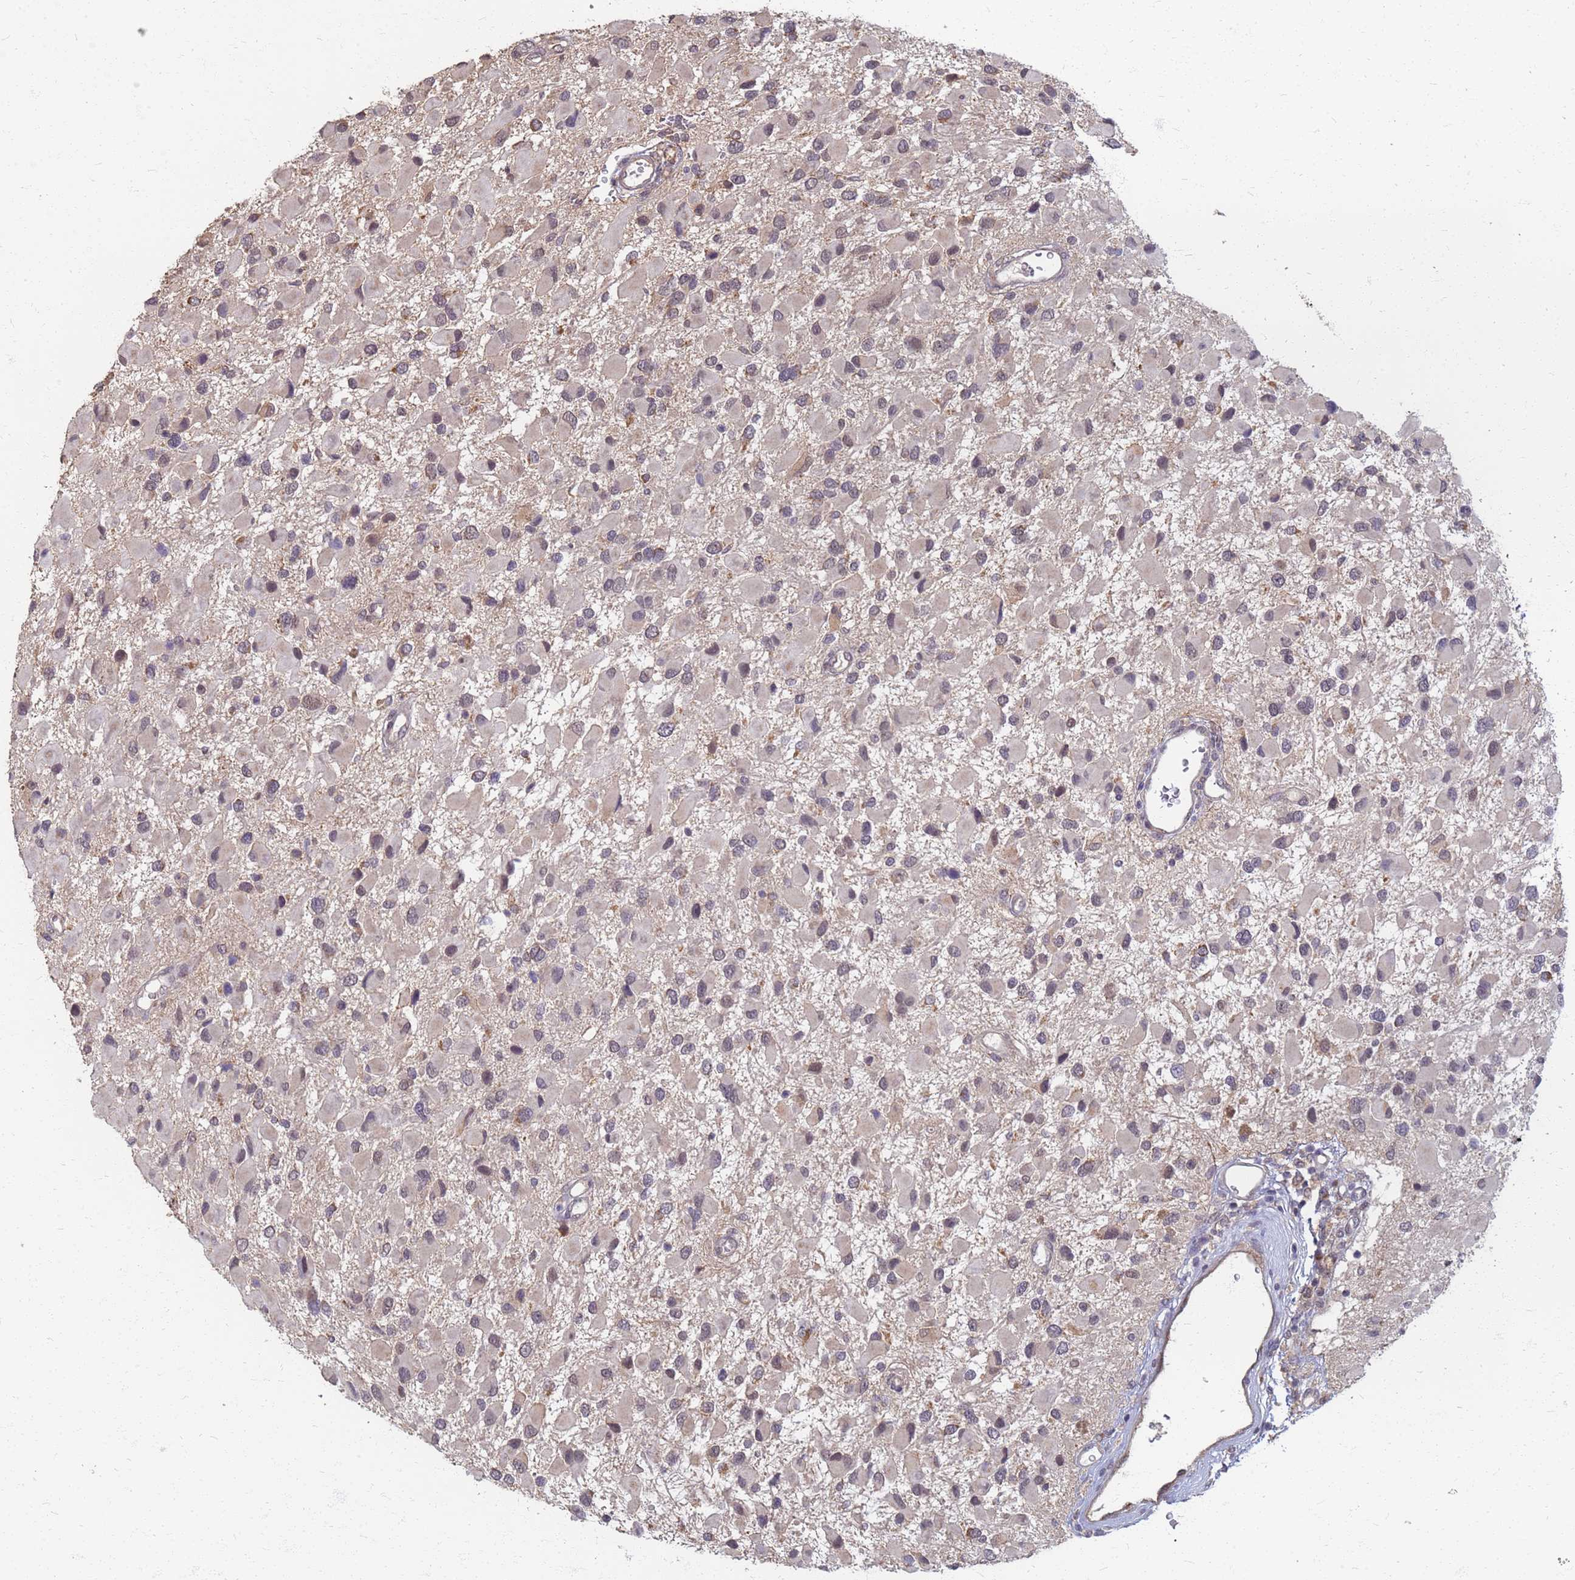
{"staining": {"intensity": "weak", "quantity": "<25%", "location": "cytoplasmic/membranous"}, "tissue": "glioma", "cell_type": "Tumor cells", "image_type": "cancer", "snomed": [{"axis": "morphology", "description": "Glioma, malignant, High grade"}, {"axis": "topography", "description": "Brain"}], "caption": "An image of human glioma is negative for staining in tumor cells. (DAB (3,3'-diaminobenzidine) IHC with hematoxylin counter stain).", "gene": "ITGB4", "patient": {"sex": "male", "age": 53}}